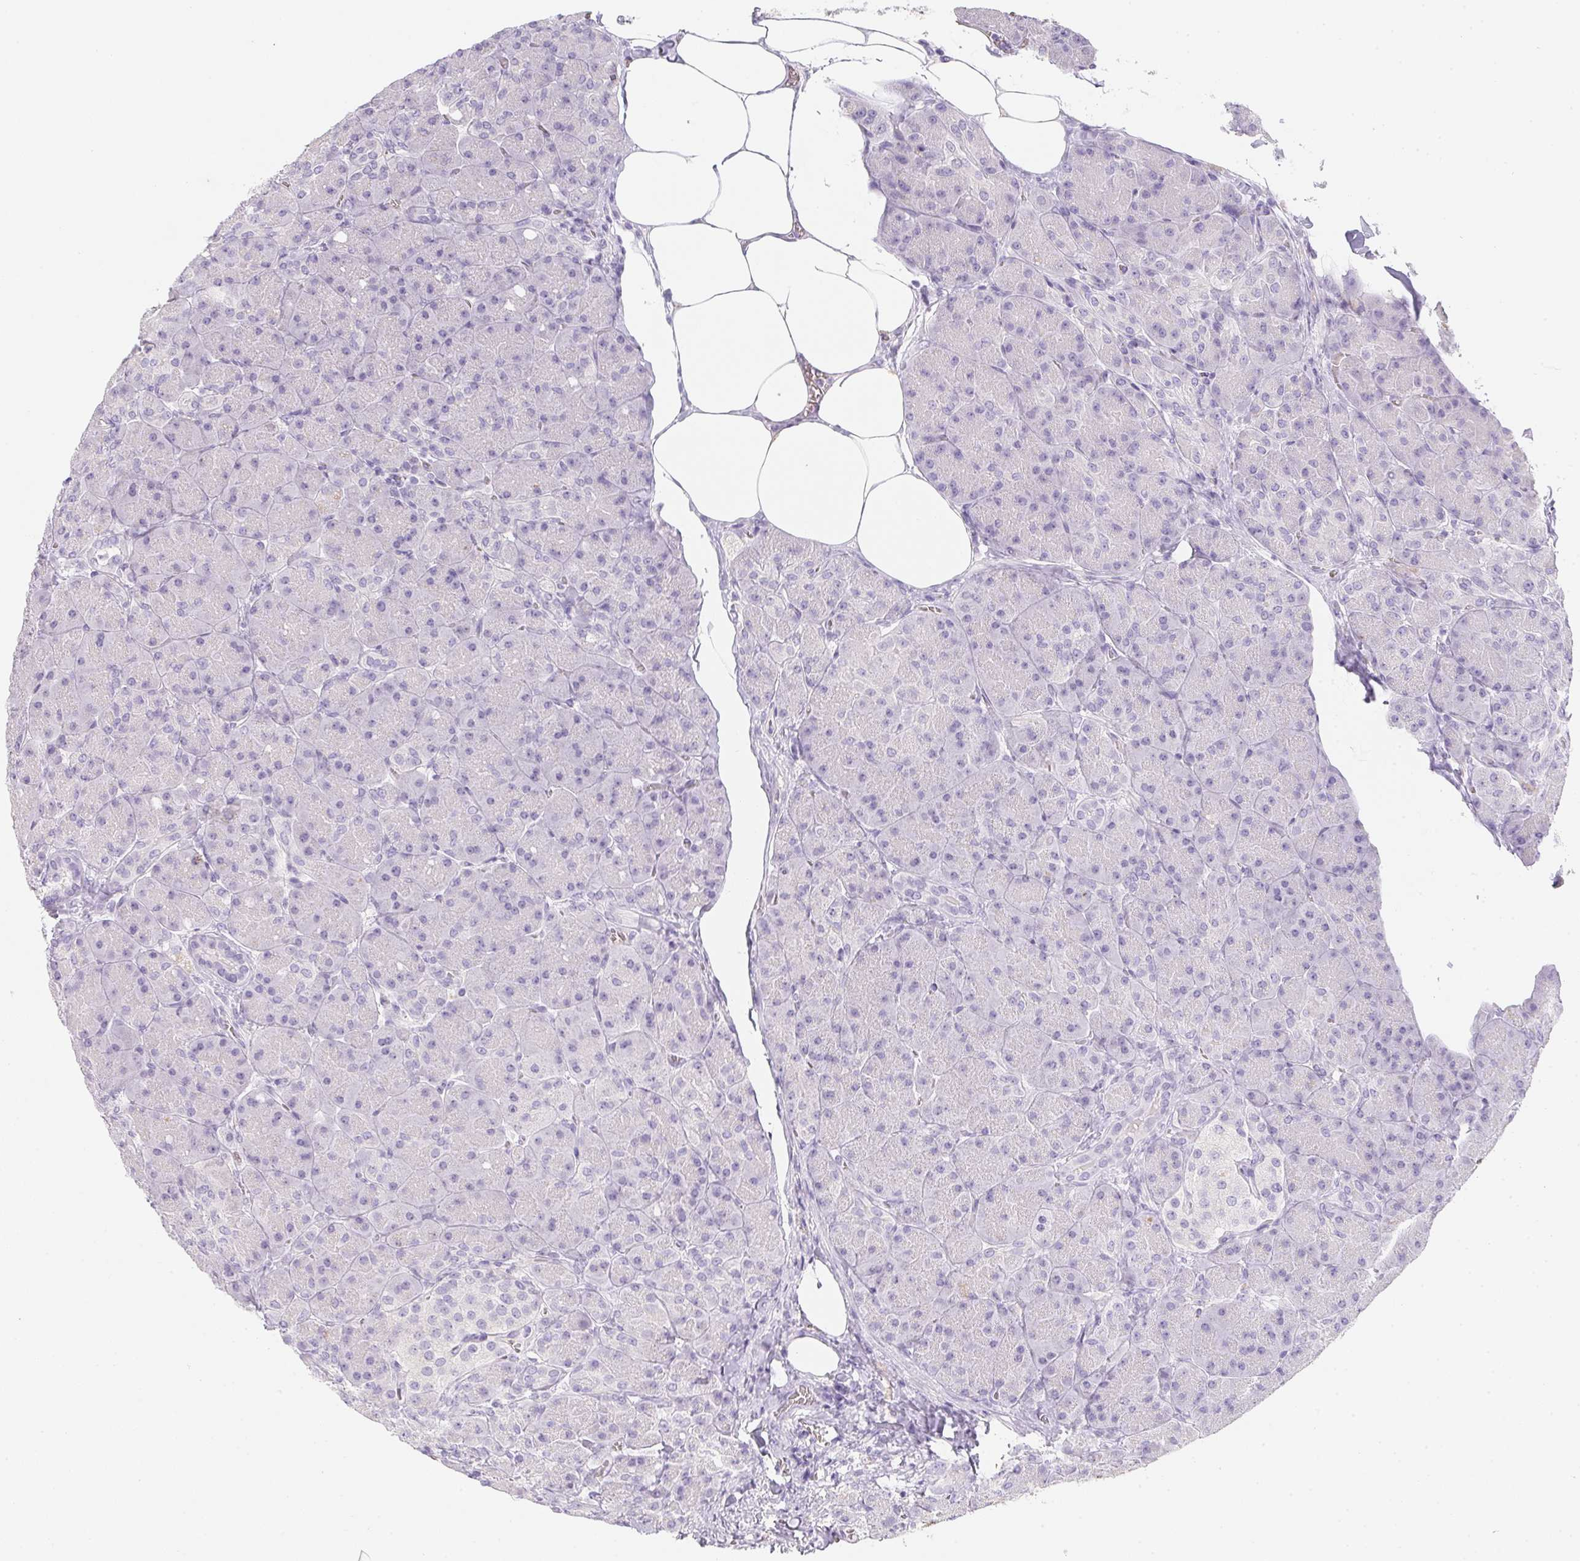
{"staining": {"intensity": "negative", "quantity": "none", "location": "none"}, "tissue": "pancreas", "cell_type": "Exocrine glandular cells", "image_type": "normal", "snomed": [{"axis": "morphology", "description": "Normal tissue, NOS"}, {"axis": "topography", "description": "Pancreas"}], "caption": "High magnification brightfield microscopy of unremarkable pancreas stained with DAB (brown) and counterstained with hematoxylin (blue): exocrine glandular cells show no significant staining.", "gene": "DCD", "patient": {"sex": "male", "age": 55}}